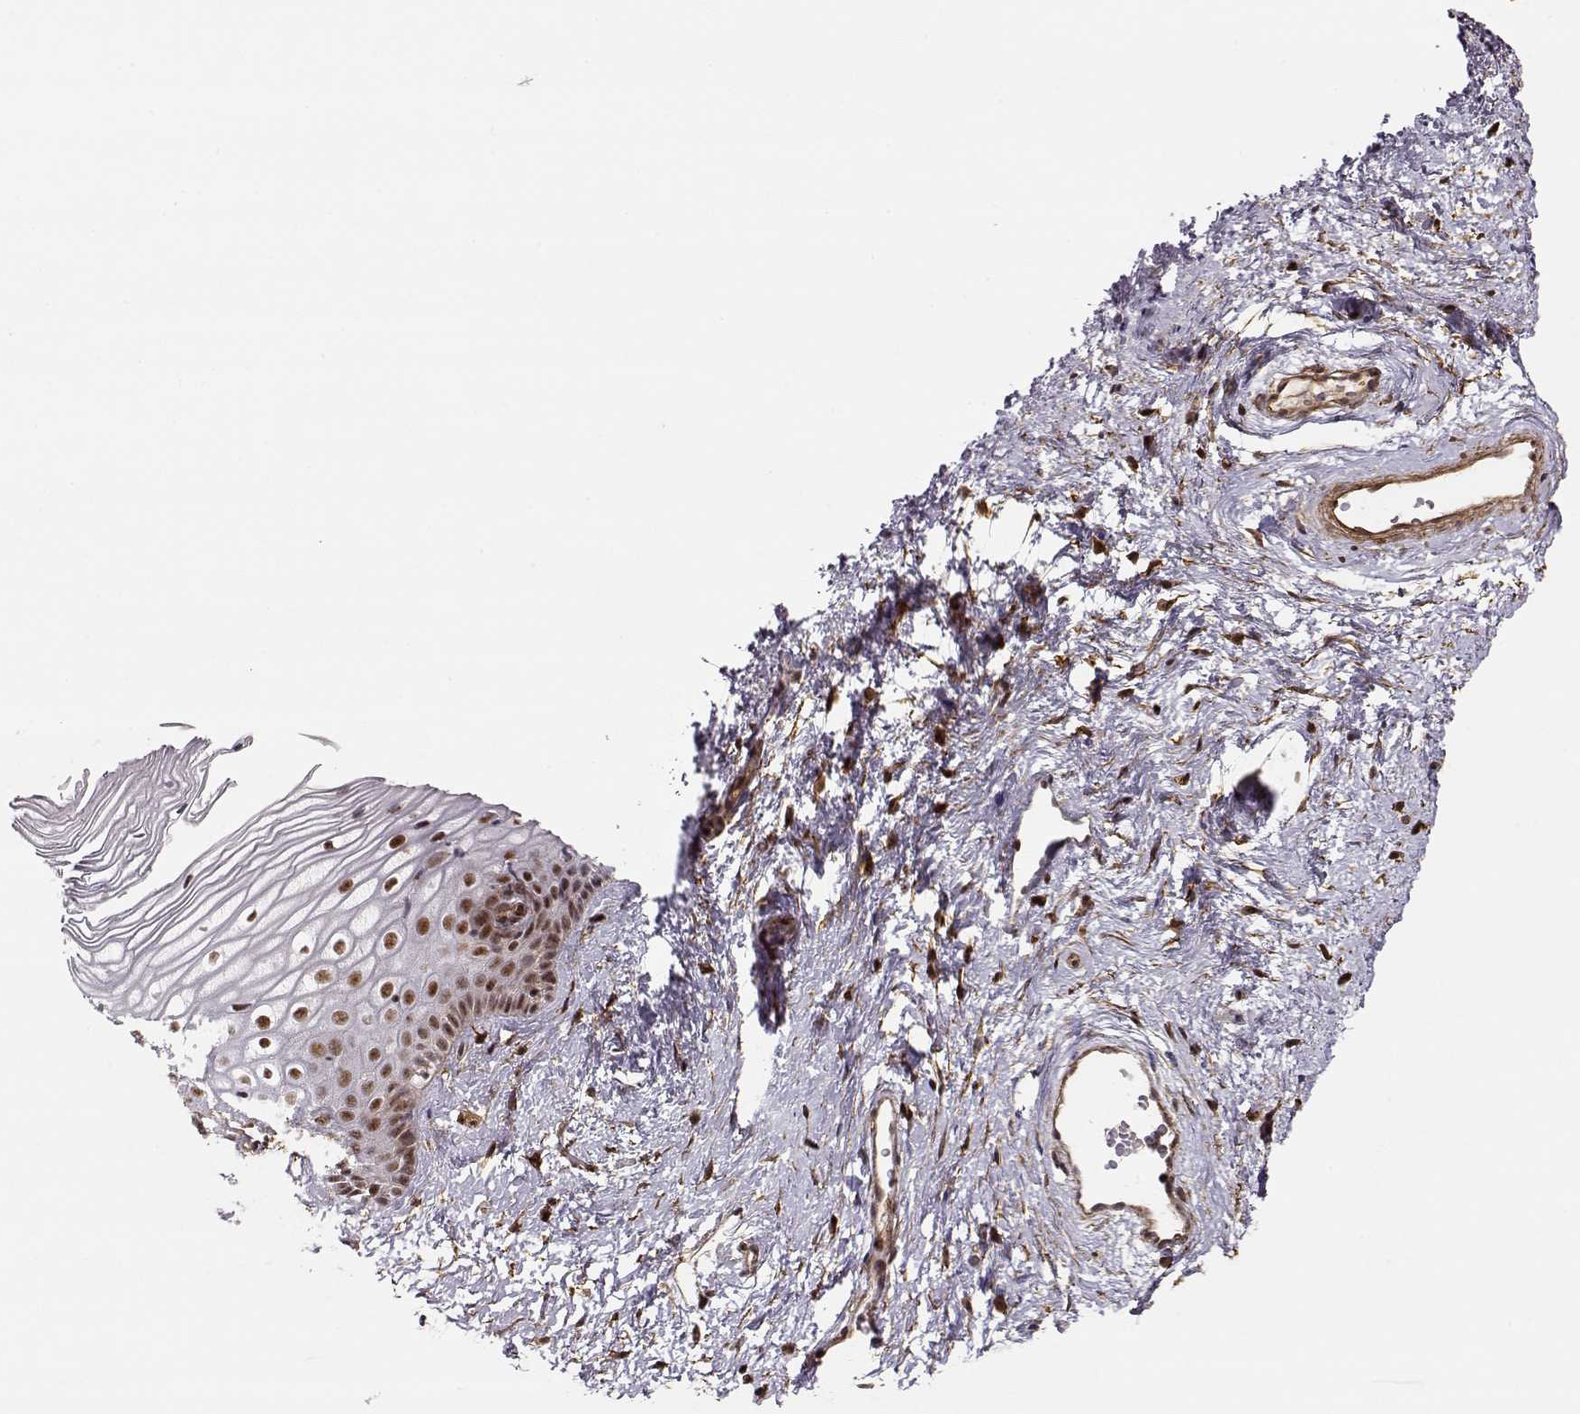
{"staining": {"intensity": "moderate", "quantity": "25%-75%", "location": "nuclear"}, "tissue": "cervix", "cell_type": "Glandular cells", "image_type": "normal", "snomed": [{"axis": "morphology", "description": "Normal tissue, NOS"}, {"axis": "topography", "description": "Cervix"}], "caption": "IHC of unremarkable human cervix shows medium levels of moderate nuclear positivity in approximately 25%-75% of glandular cells.", "gene": "CIR1", "patient": {"sex": "female", "age": 40}}